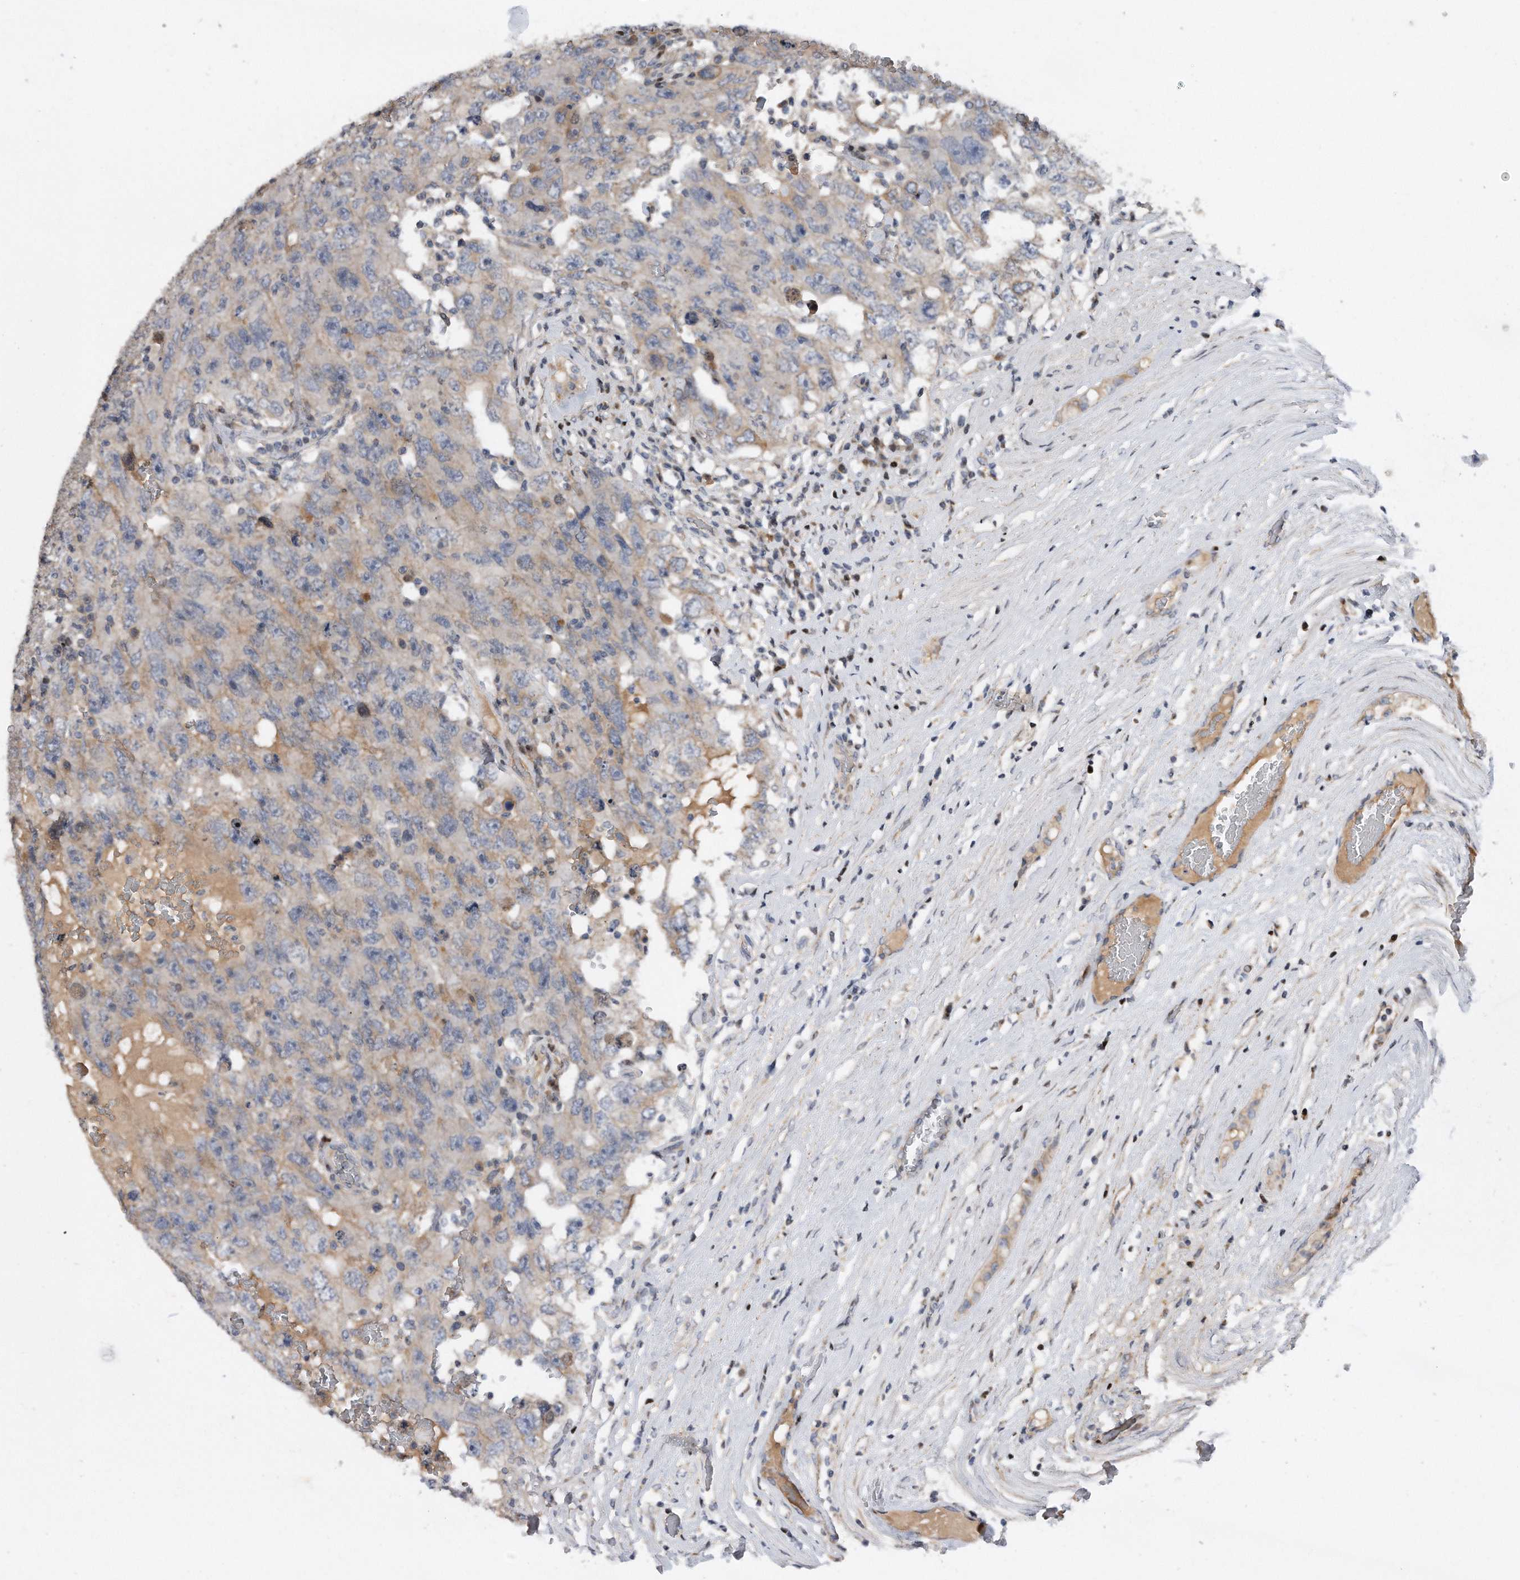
{"staining": {"intensity": "negative", "quantity": "none", "location": "none"}, "tissue": "testis cancer", "cell_type": "Tumor cells", "image_type": "cancer", "snomed": [{"axis": "morphology", "description": "Carcinoma, Embryonal, NOS"}, {"axis": "topography", "description": "Testis"}], "caption": "IHC micrograph of neoplastic tissue: testis cancer (embryonal carcinoma) stained with DAB exhibits no significant protein positivity in tumor cells.", "gene": "CDH12", "patient": {"sex": "male", "age": 26}}